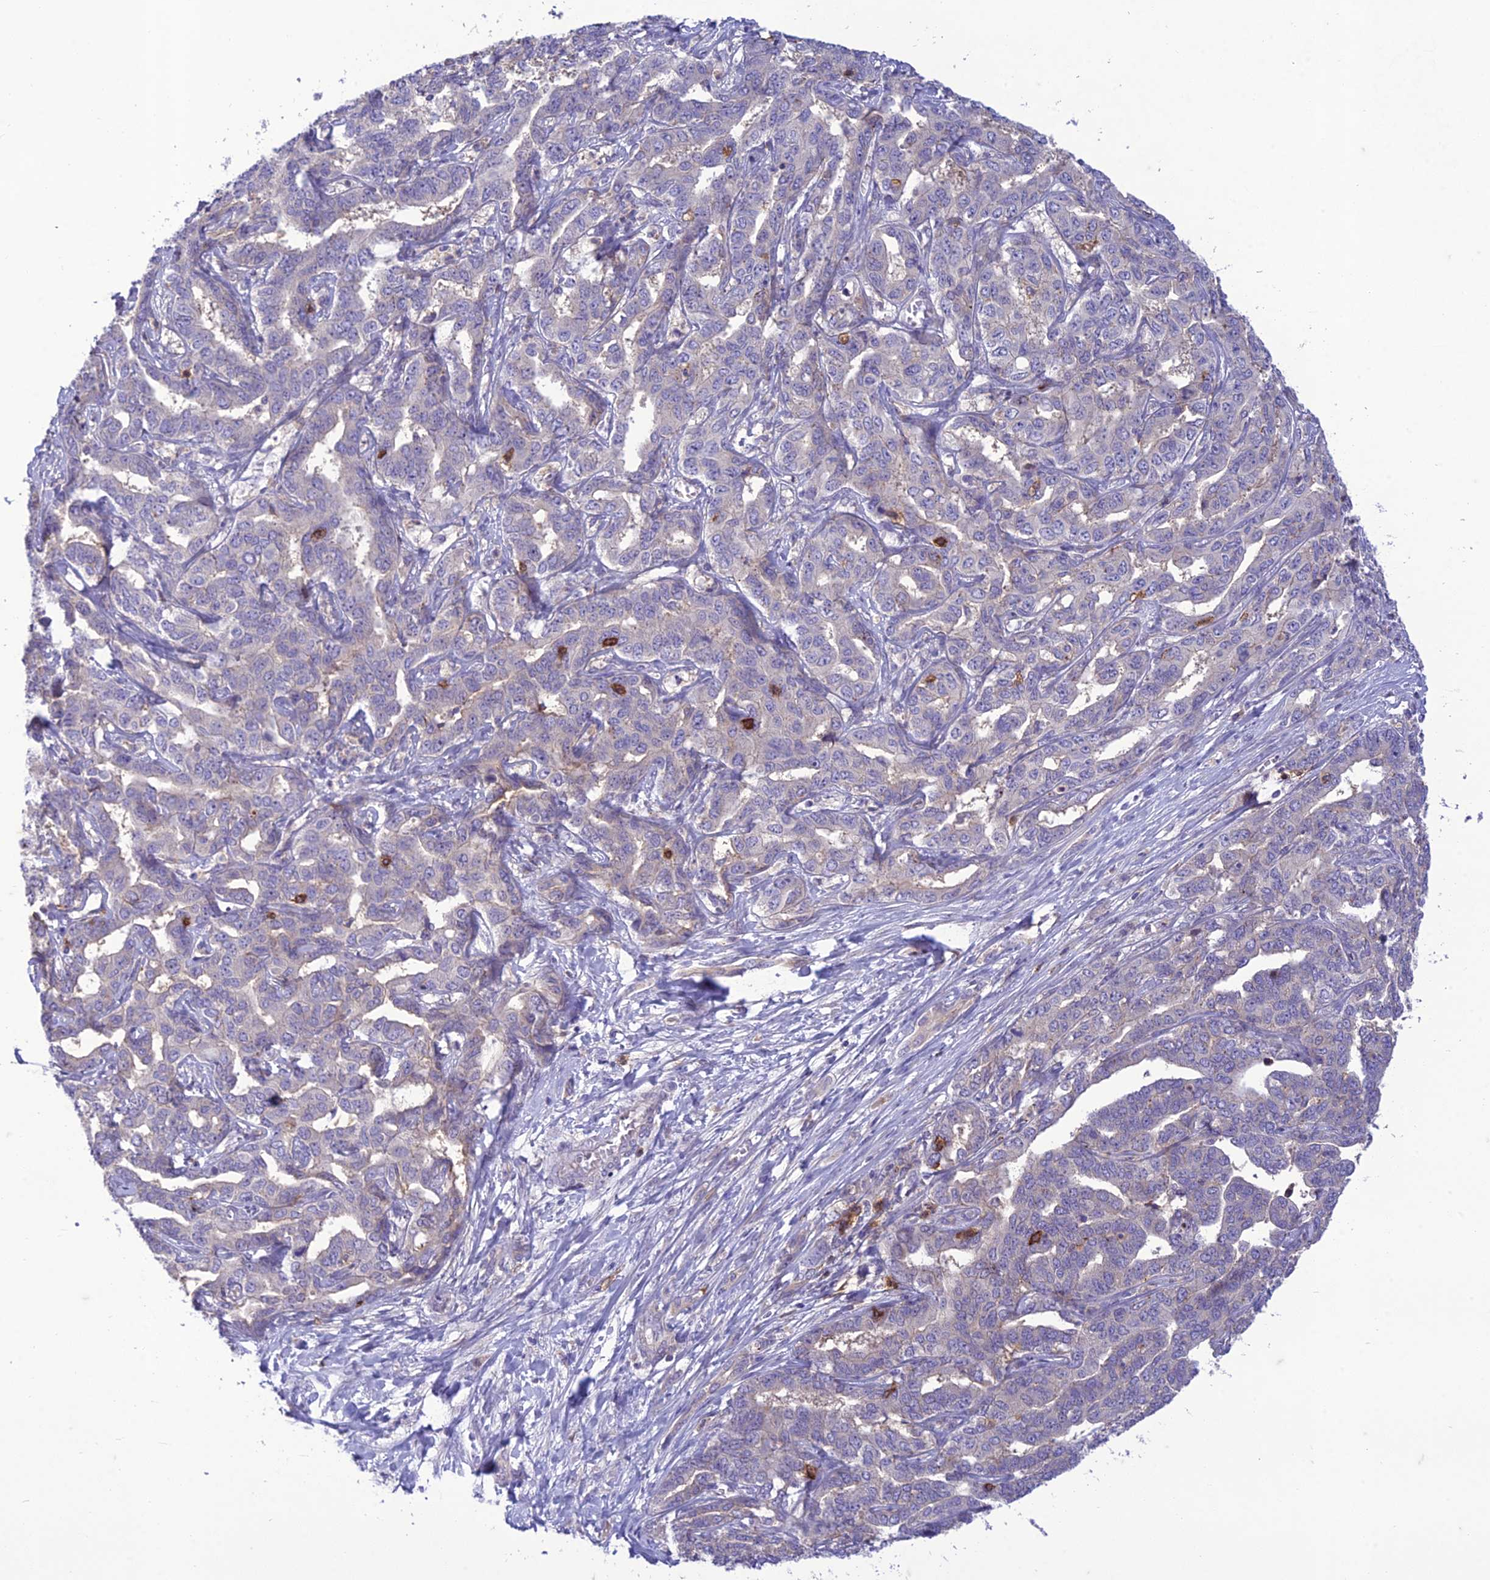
{"staining": {"intensity": "negative", "quantity": "none", "location": "none"}, "tissue": "liver cancer", "cell_type": "Tumor cells", "image_type": "cancer", "snomed": [{"axis": "morphology", "description": "Cholangiocarcinoma"}, {"axis": "topography", "description": "Liver"}], "caption": "High power microscopy image of an immunohistochemistry (IHC) histopathology image of liver cancer, revealing no significant positivity in tumor cells.", "gene": "ITGAE", "patient": {"sex": "male", "age": 59}}